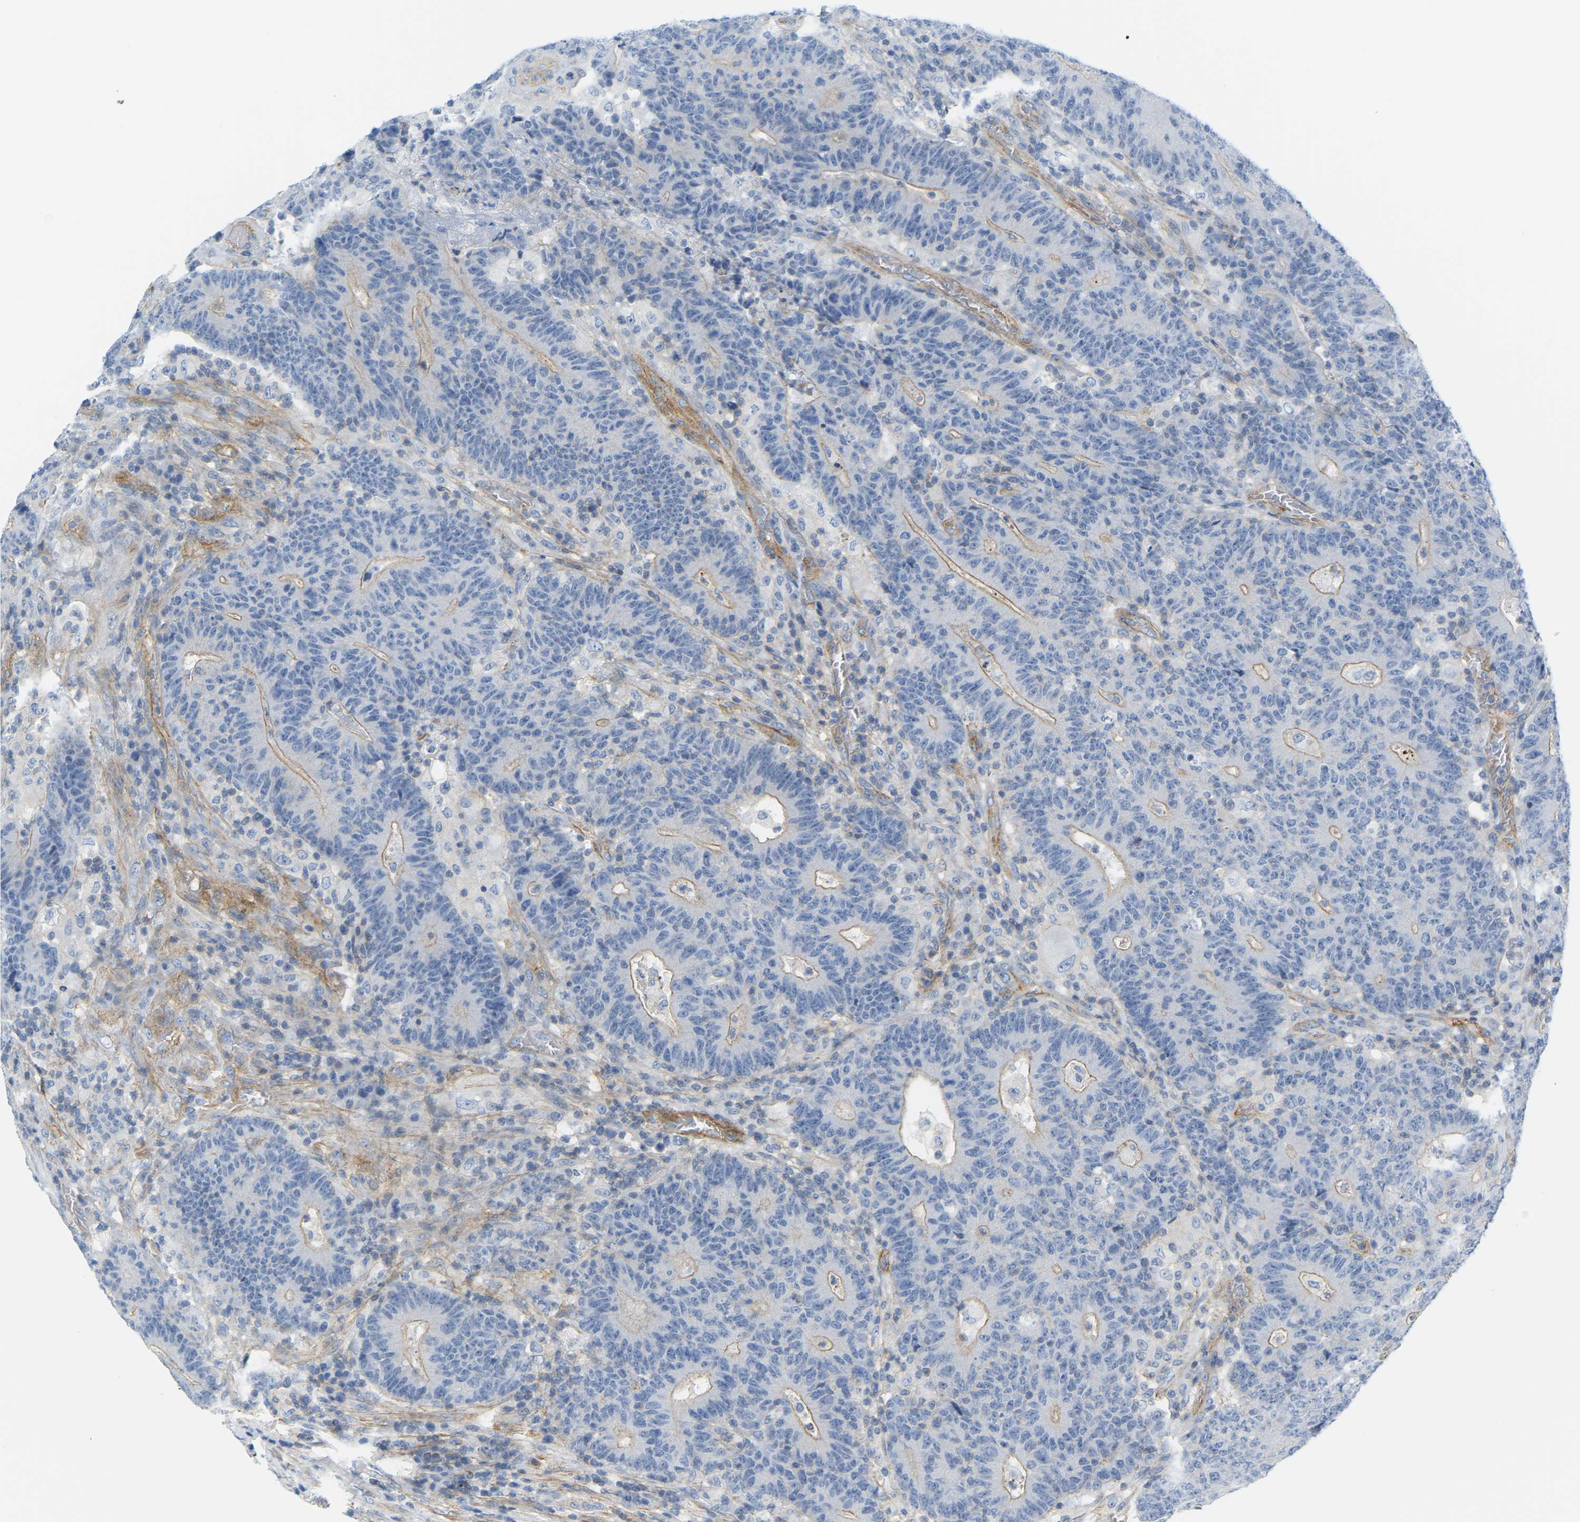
{"staining": {"intensity": "moderate", "quantity": "<25%", "location": "cytoplasmic/membranous"}, "tissue": "colorectal cancer", "cell_type": "Tumor cells", "image_type": "cancer", "snomed": [{"axis": "morphology", "description": "Normal tissue, NOS"}, {"axis": "morphology", "description": "Adenocarcinoma, NOS"}, {"axis": "topography", "description": "Colon"}], "caption": "A high-resolution histopathology image shows immunohistochemistry staining of colorectal cancer, which demonstrates moderate cytoplasmic/membranous positivity in about <25% of tumor cells.", "gene": "MYL3", "patient": {"sex": "female", "age": 75}}